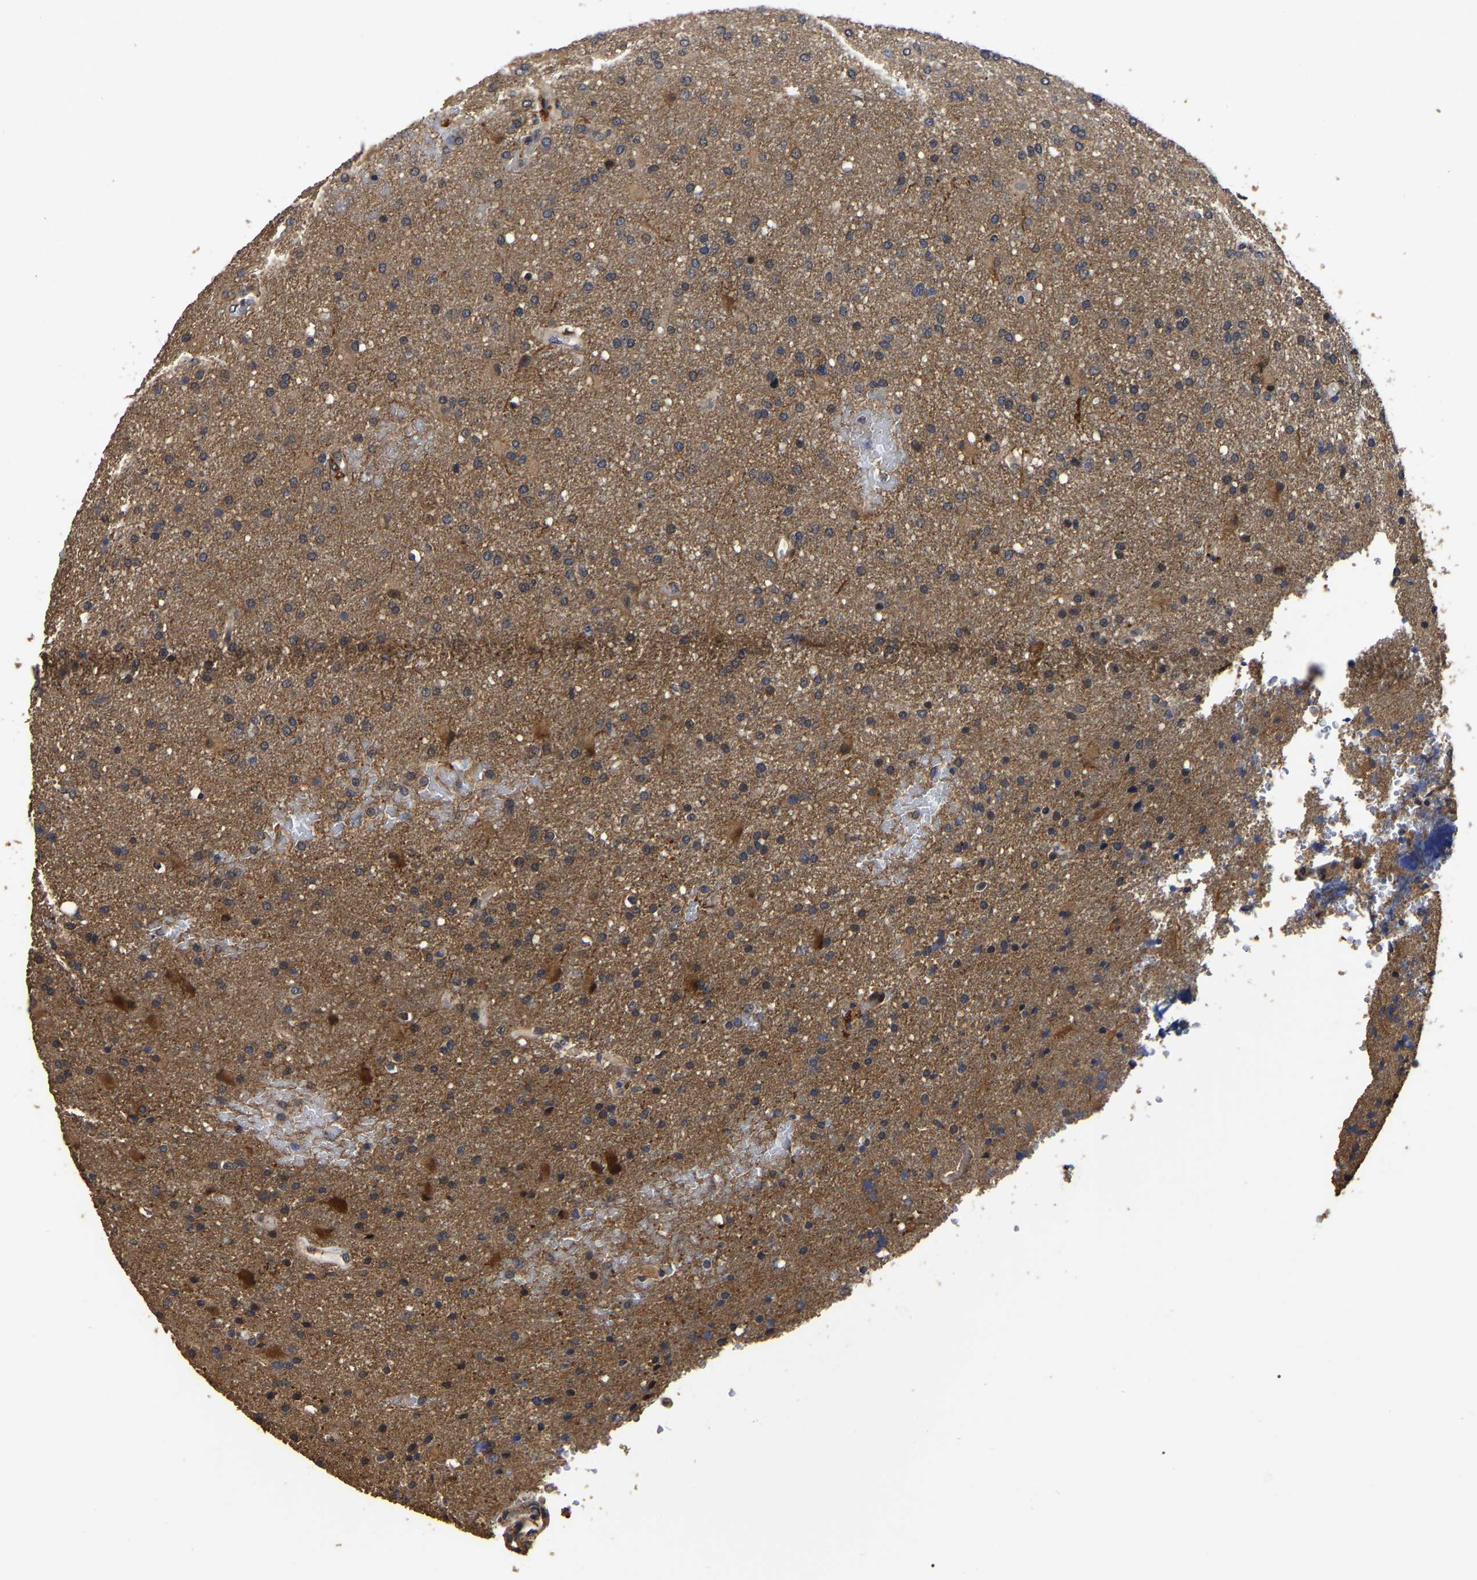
{"staining": {"intensity": "moderate", "quantity": ">75%", "location": "cytoplasmic/membranous"}, "tissue": "glioma", "cell_type": "Tumor cells", "image_type": "cancer", "snomed": [{"axis": "morphology", "description": "Glioma, malignant, High grade"}, {"axis": "topography", "description": "Brain"}], "caption": "Immunohistochemical staining of human glioma exhibits medium levels of moderate cytoplasmic/membranous protein expression in approximately >75% of tumor cells.", "gene": "STK32C", "patient": {"sex": "male", "age": 72}}